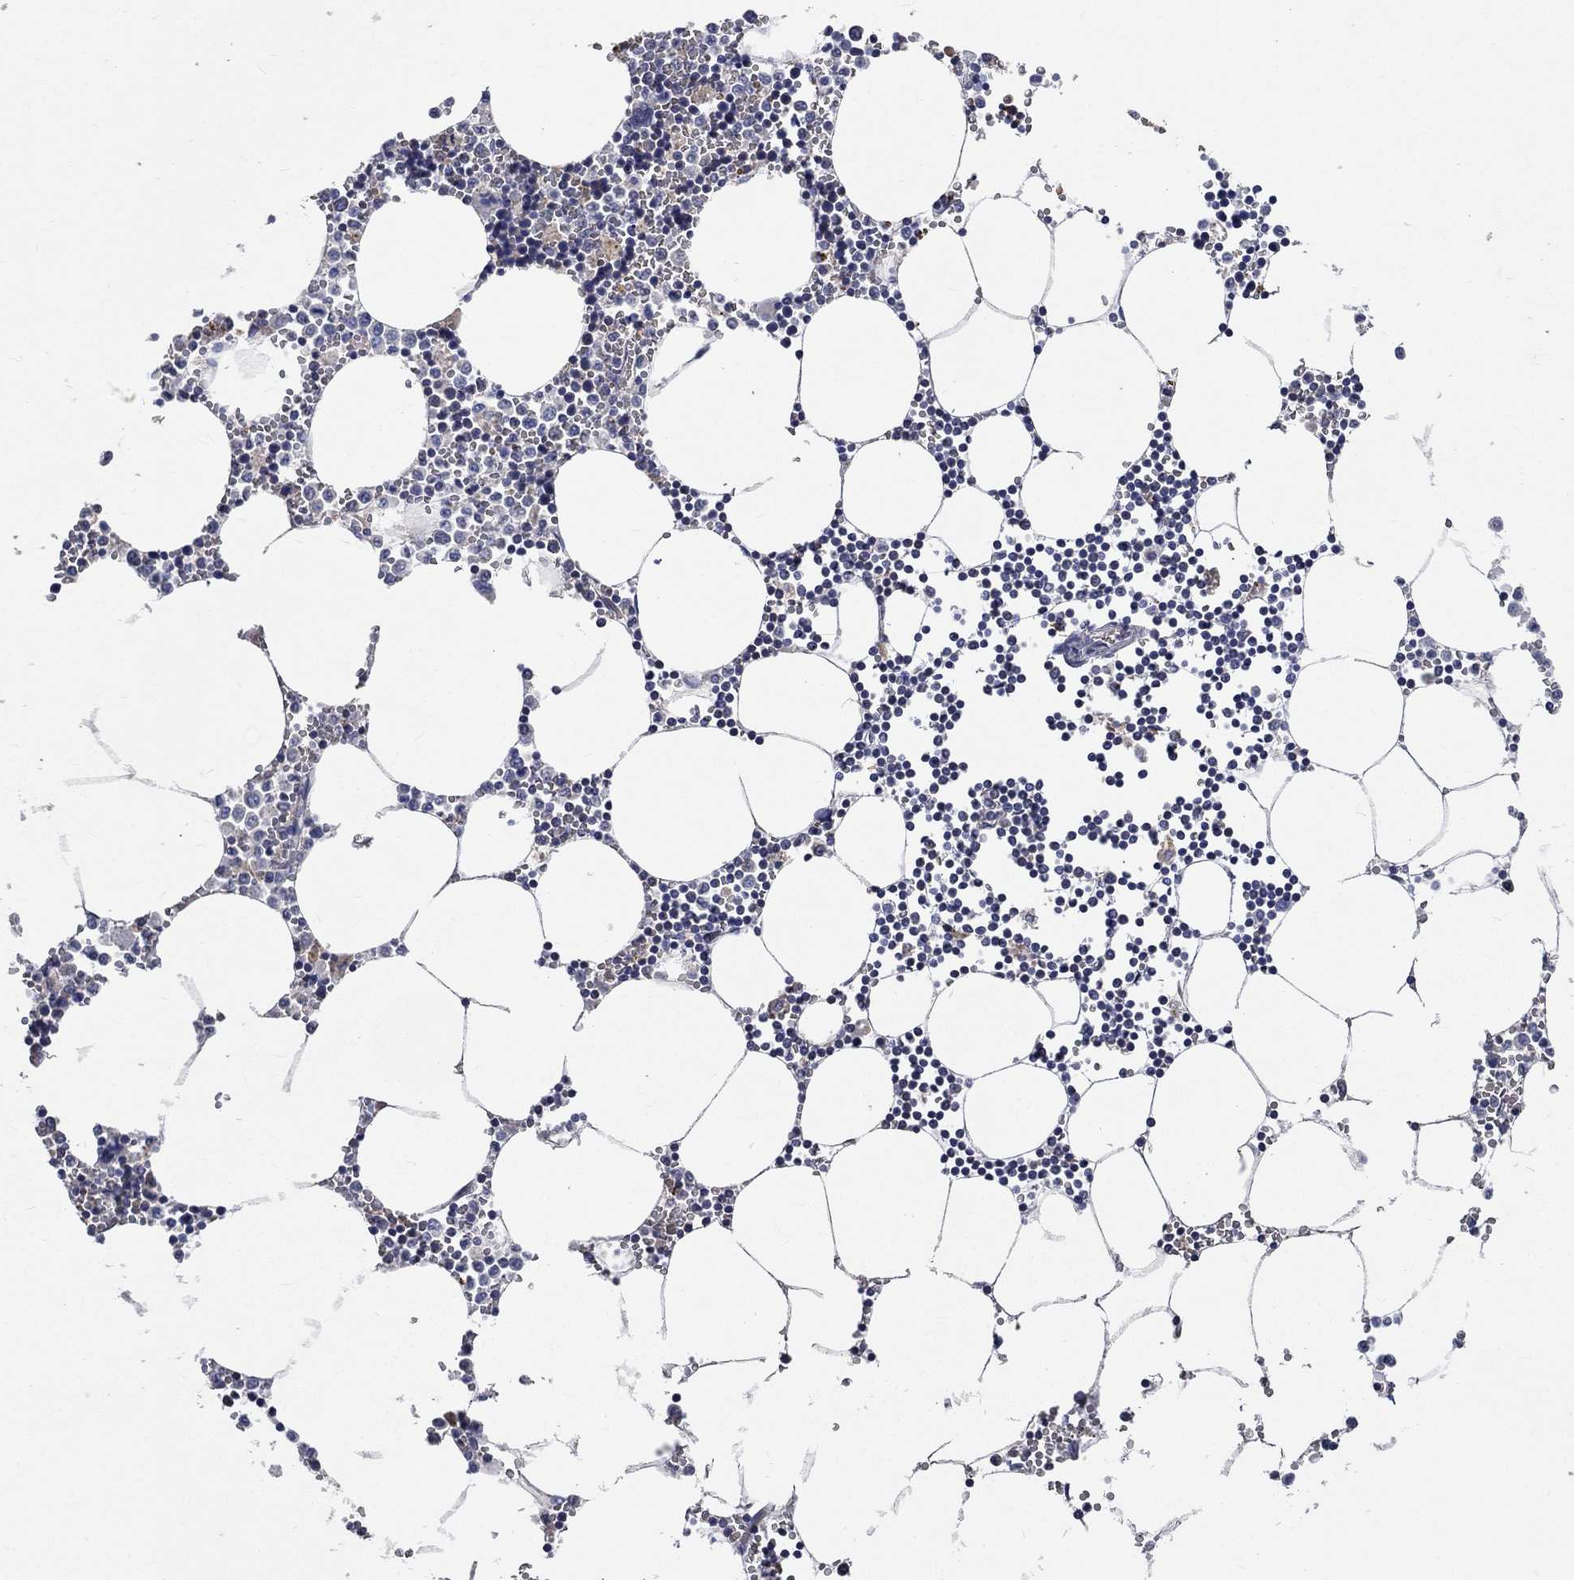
{"staining": {"intensity": "negative", "quantity": "none", "location": "none"}, "tissue": "bone marrow", "cell_type": "Hematopoietic cells", "image_type": "normal", "snomed": [{"axis": "morphology", "description": "Normal tissue, NOS"}, {"axis": "topography", "description": "Bone marrow"}], "caption": "A high-resolution histopathology image shows immunohistochemistry (IHC) staining of benign bone marrow, which shows no significant staining in hematopoietic cells. The staining is performed using DAB brown chromogen with nuclei counter-stained in using hematoxylin.", "gene": "UGT8", "patient": {"sex": "male", "age": 54}}